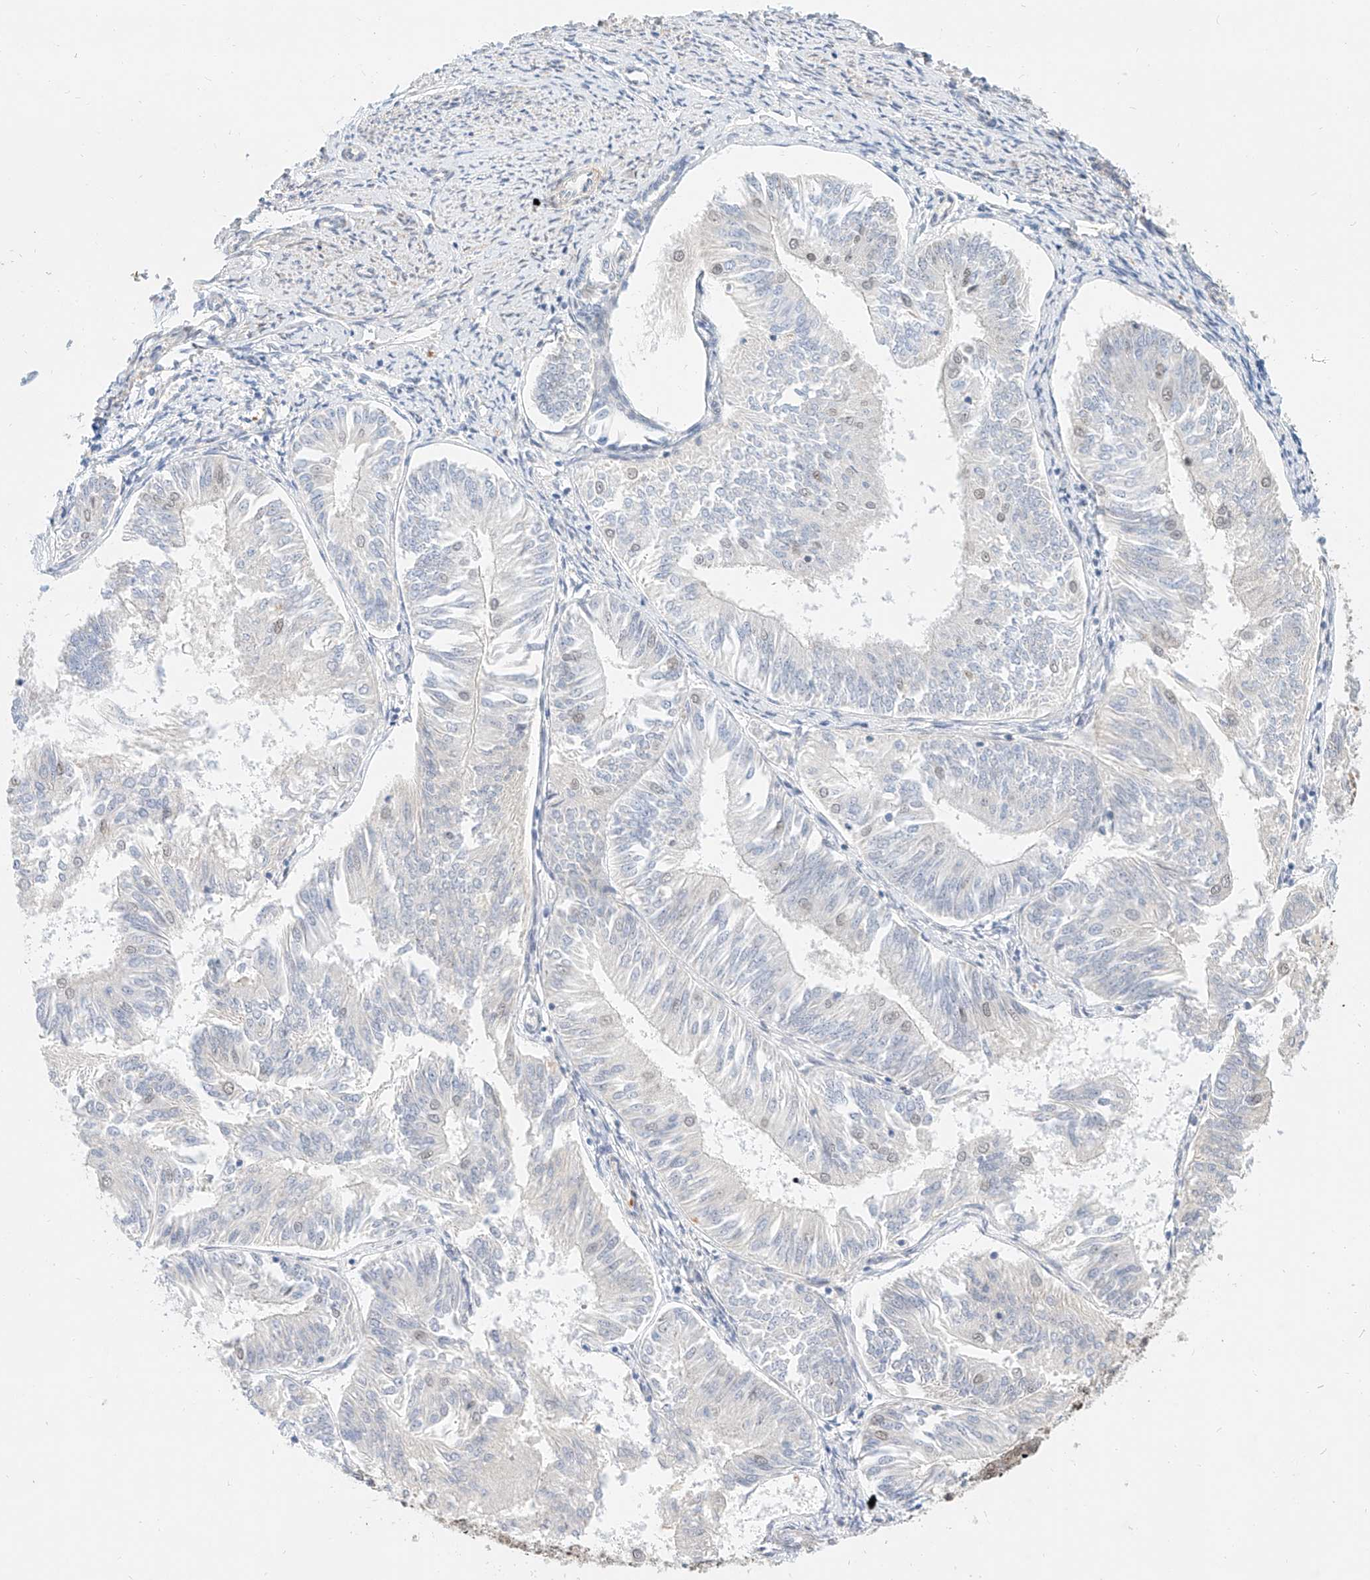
{"staining": {"intensity": "negative", "quantity": "none", "location": "none"}, "tissue": "endometrial cancer", "cell_type": "Tumor cells", "image_type": "cancer", "snomed": [{"axis": "morphology", "description": "Adenocarcinoma, NOS"}, {"axis": "topography", "description": "Endometrium"}], "caption": "Photomicrograph shows no significant protein expression in tumor cells of endometrial cancer. (IHC, brightfield microscopy, high magnification).", "gene": "CBX8", "patient": {"sex": "female", "age": 58}}